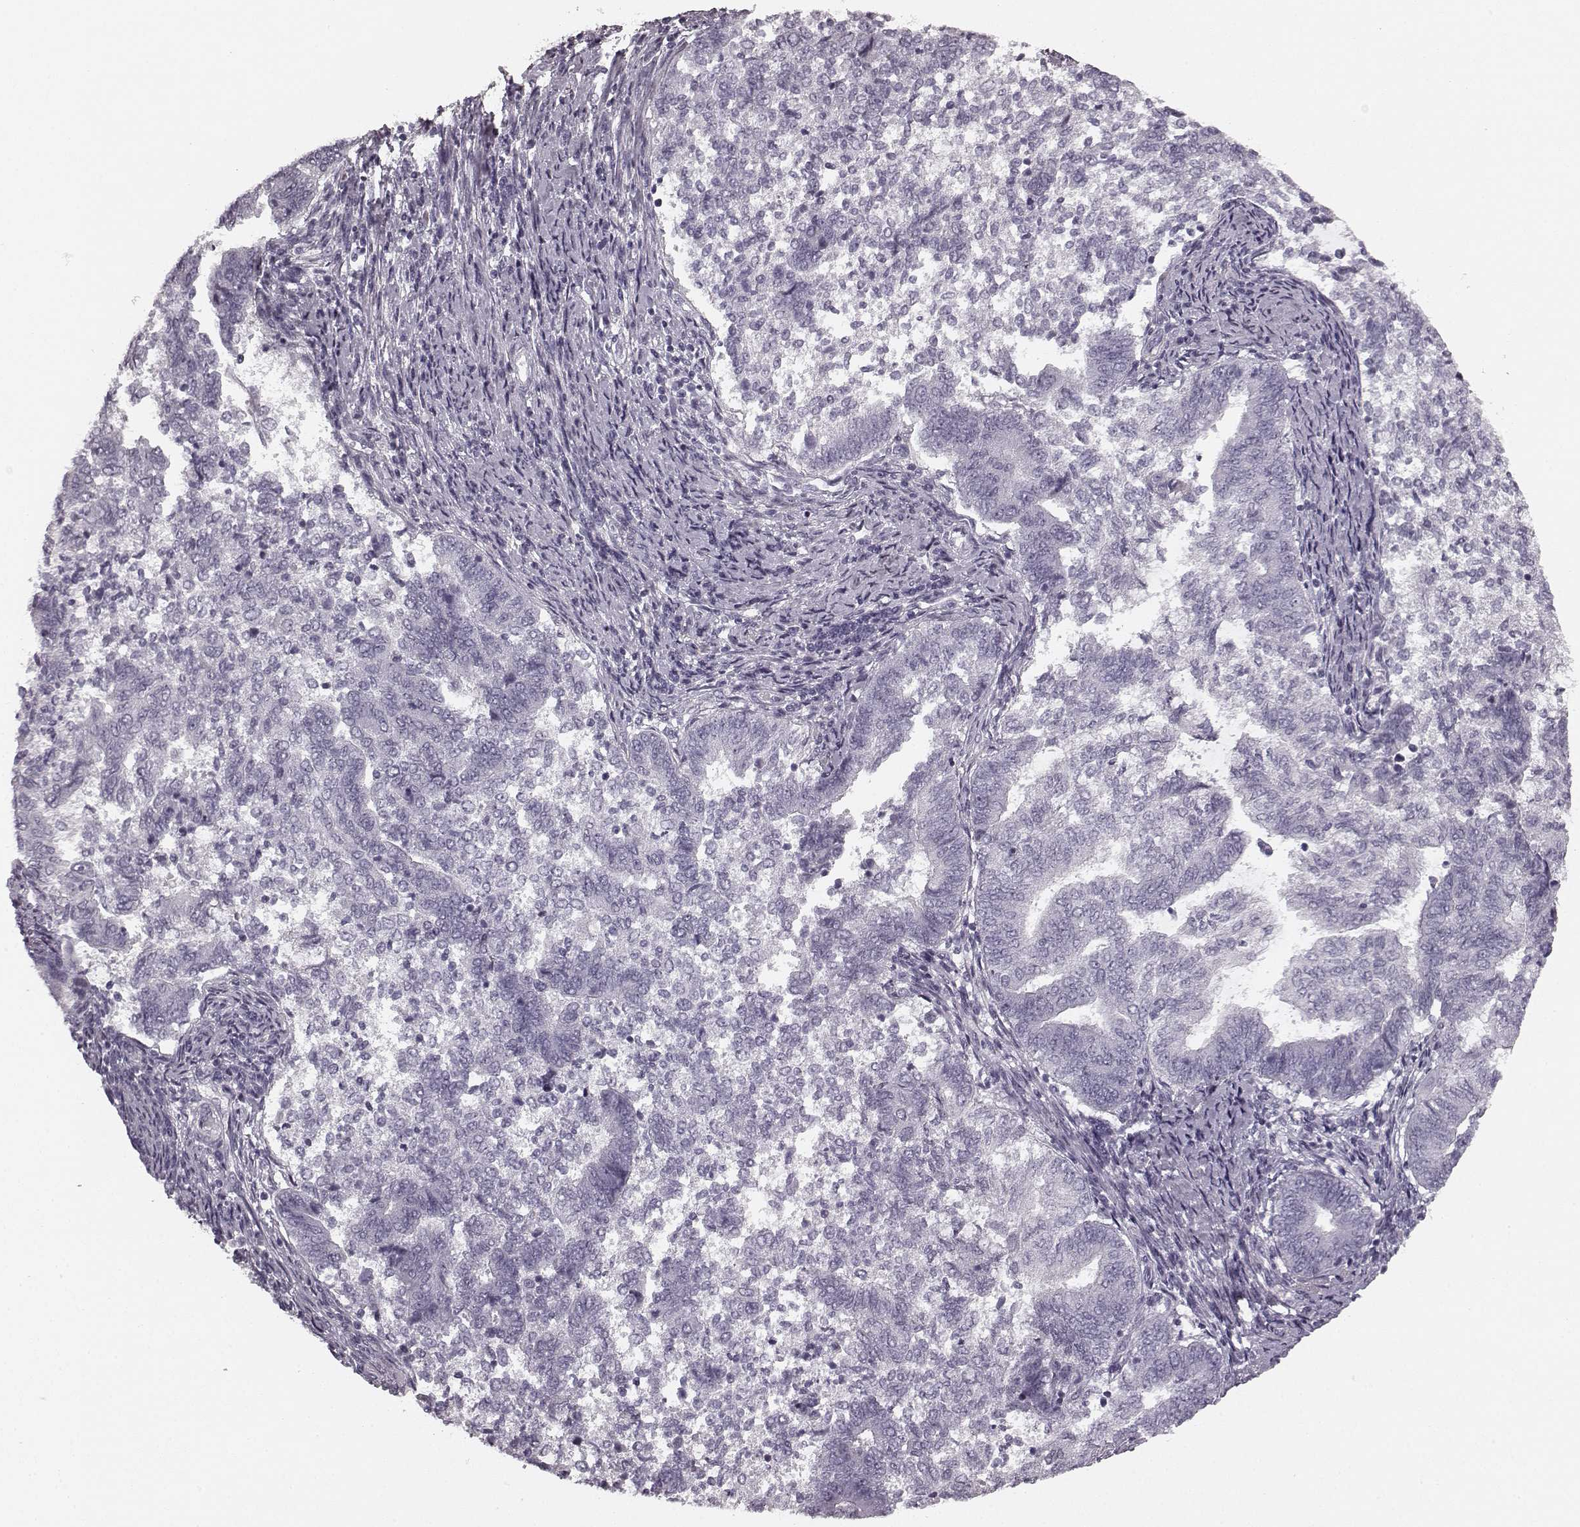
{"staining": {"intensity": "negative", "quantity": "none", "location": "none"}, "tissue": "endometrial cancer", "cell_type": "Tumor cells", "image_type": "cancer", "snomed": [{"axis": "morphology", "description": "Adenocarcinoma, NOS"}, {"axis": "topography", "description": "Endometrium"}], "caption": "Immunohistochemistry photomicrograph of neoplastic tissue: endometrial adenocarcinoma stained with DAB (3,3'-diaminobenzidine) demonstrates no significant protein staining in tumor cells.", "gene": "TMPRSS15", "patient": {"sex": "female", "age": 65}}